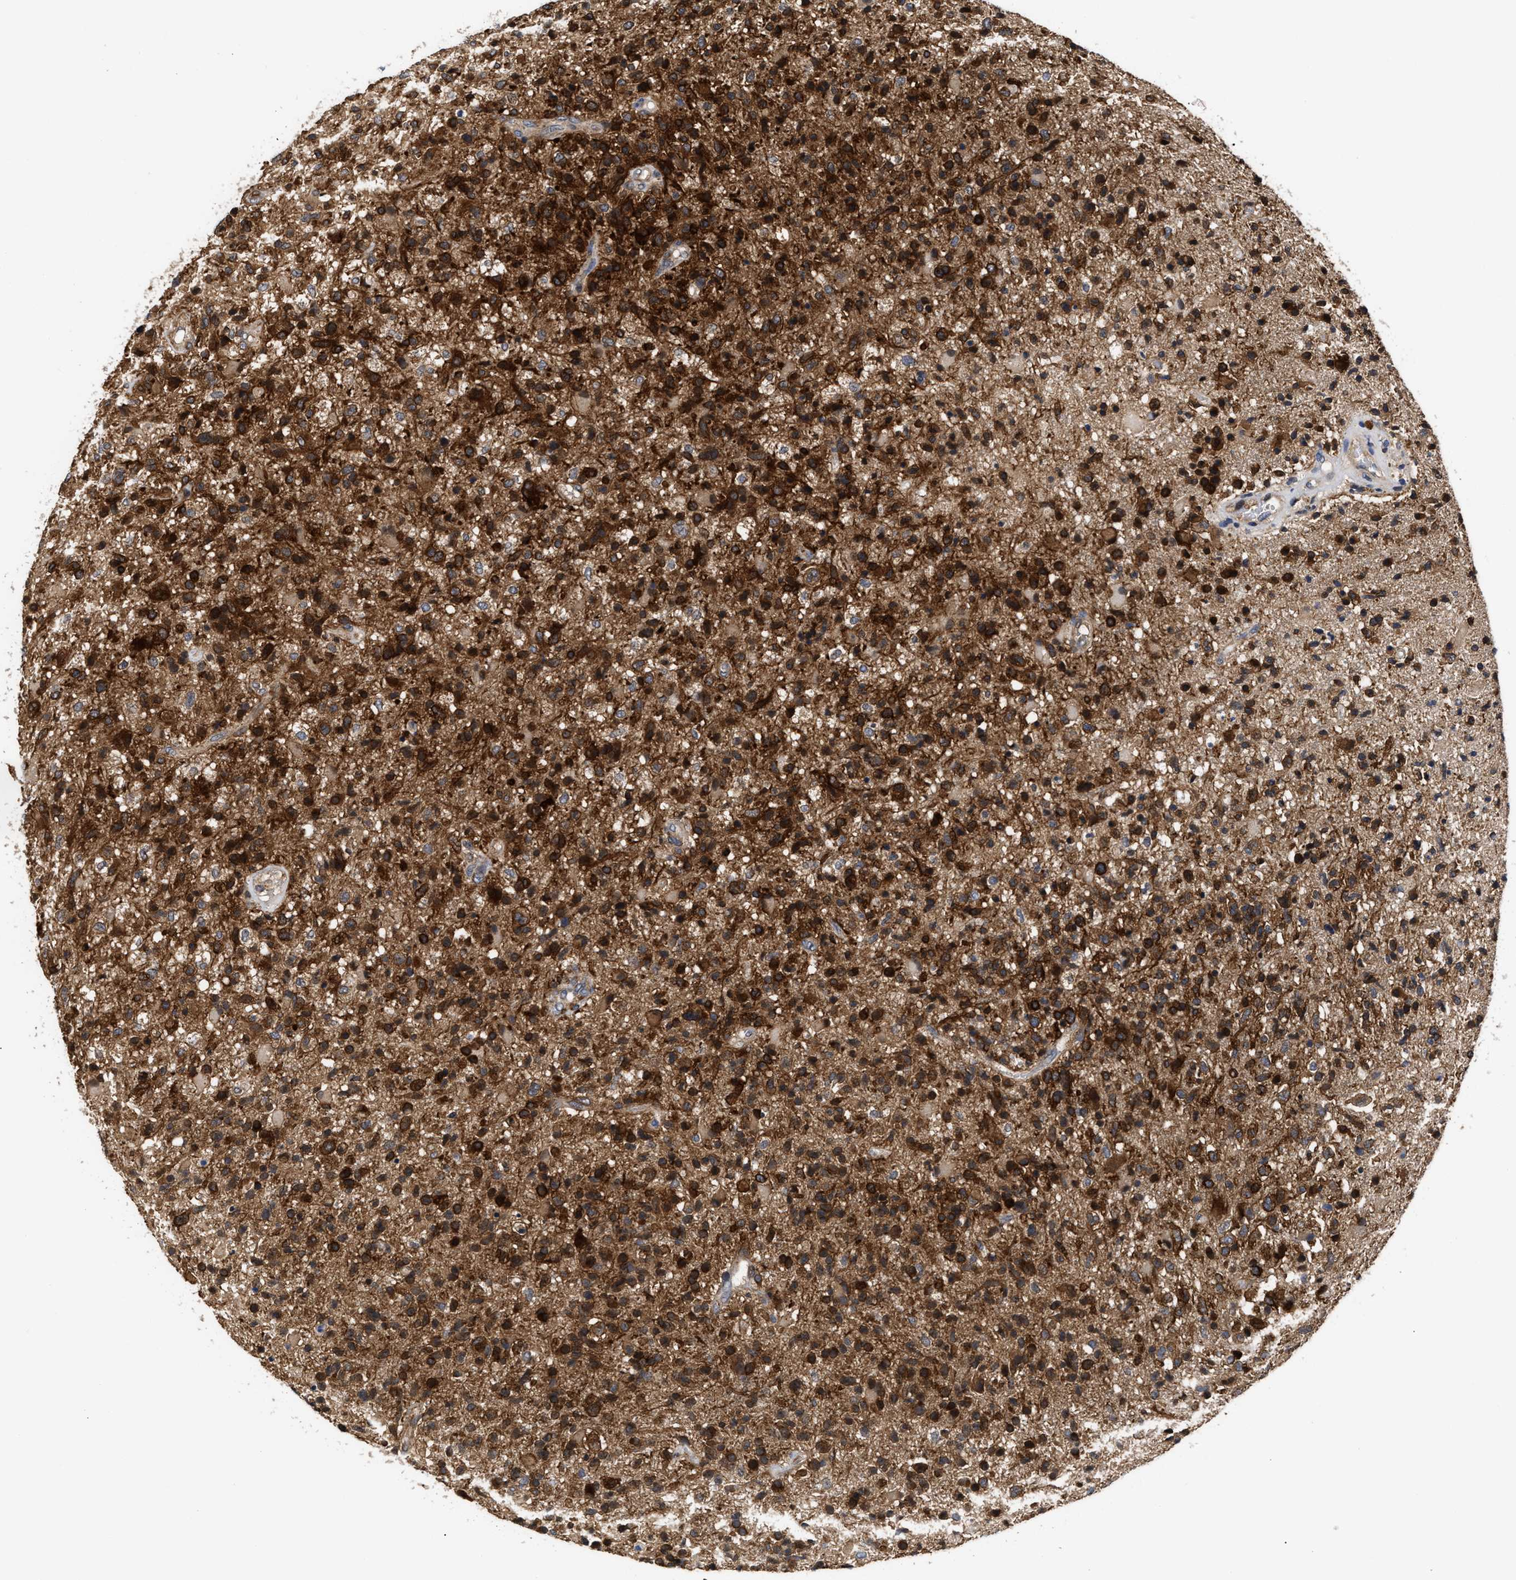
{"staining": {"intensity": "strong", "quantity": ">75%", "location": "cytoplasmic/membranous"}, "tissue": "glioma", "cell_type": "Tumor cells", "image_type": "cancer", "snomed": [{"axis": "morphology", "description": "Glioma, malignant, High grade"}, {"axis": "topography", "description": "Brain"}], "caption": "Immunohistochemistry histopathology image of neoplastic tissue: high-grade glioma (malignant) stained using immunohistochemistry (IHC) demonstrates high levels of strong protein expression localized specifically in the cytoplasmic/membranous of tumor cells, appearing as a cytoplasmic/membranous brown color.", "gene": "CLIP2", "patient": {"sex": "male", "age": 72}}